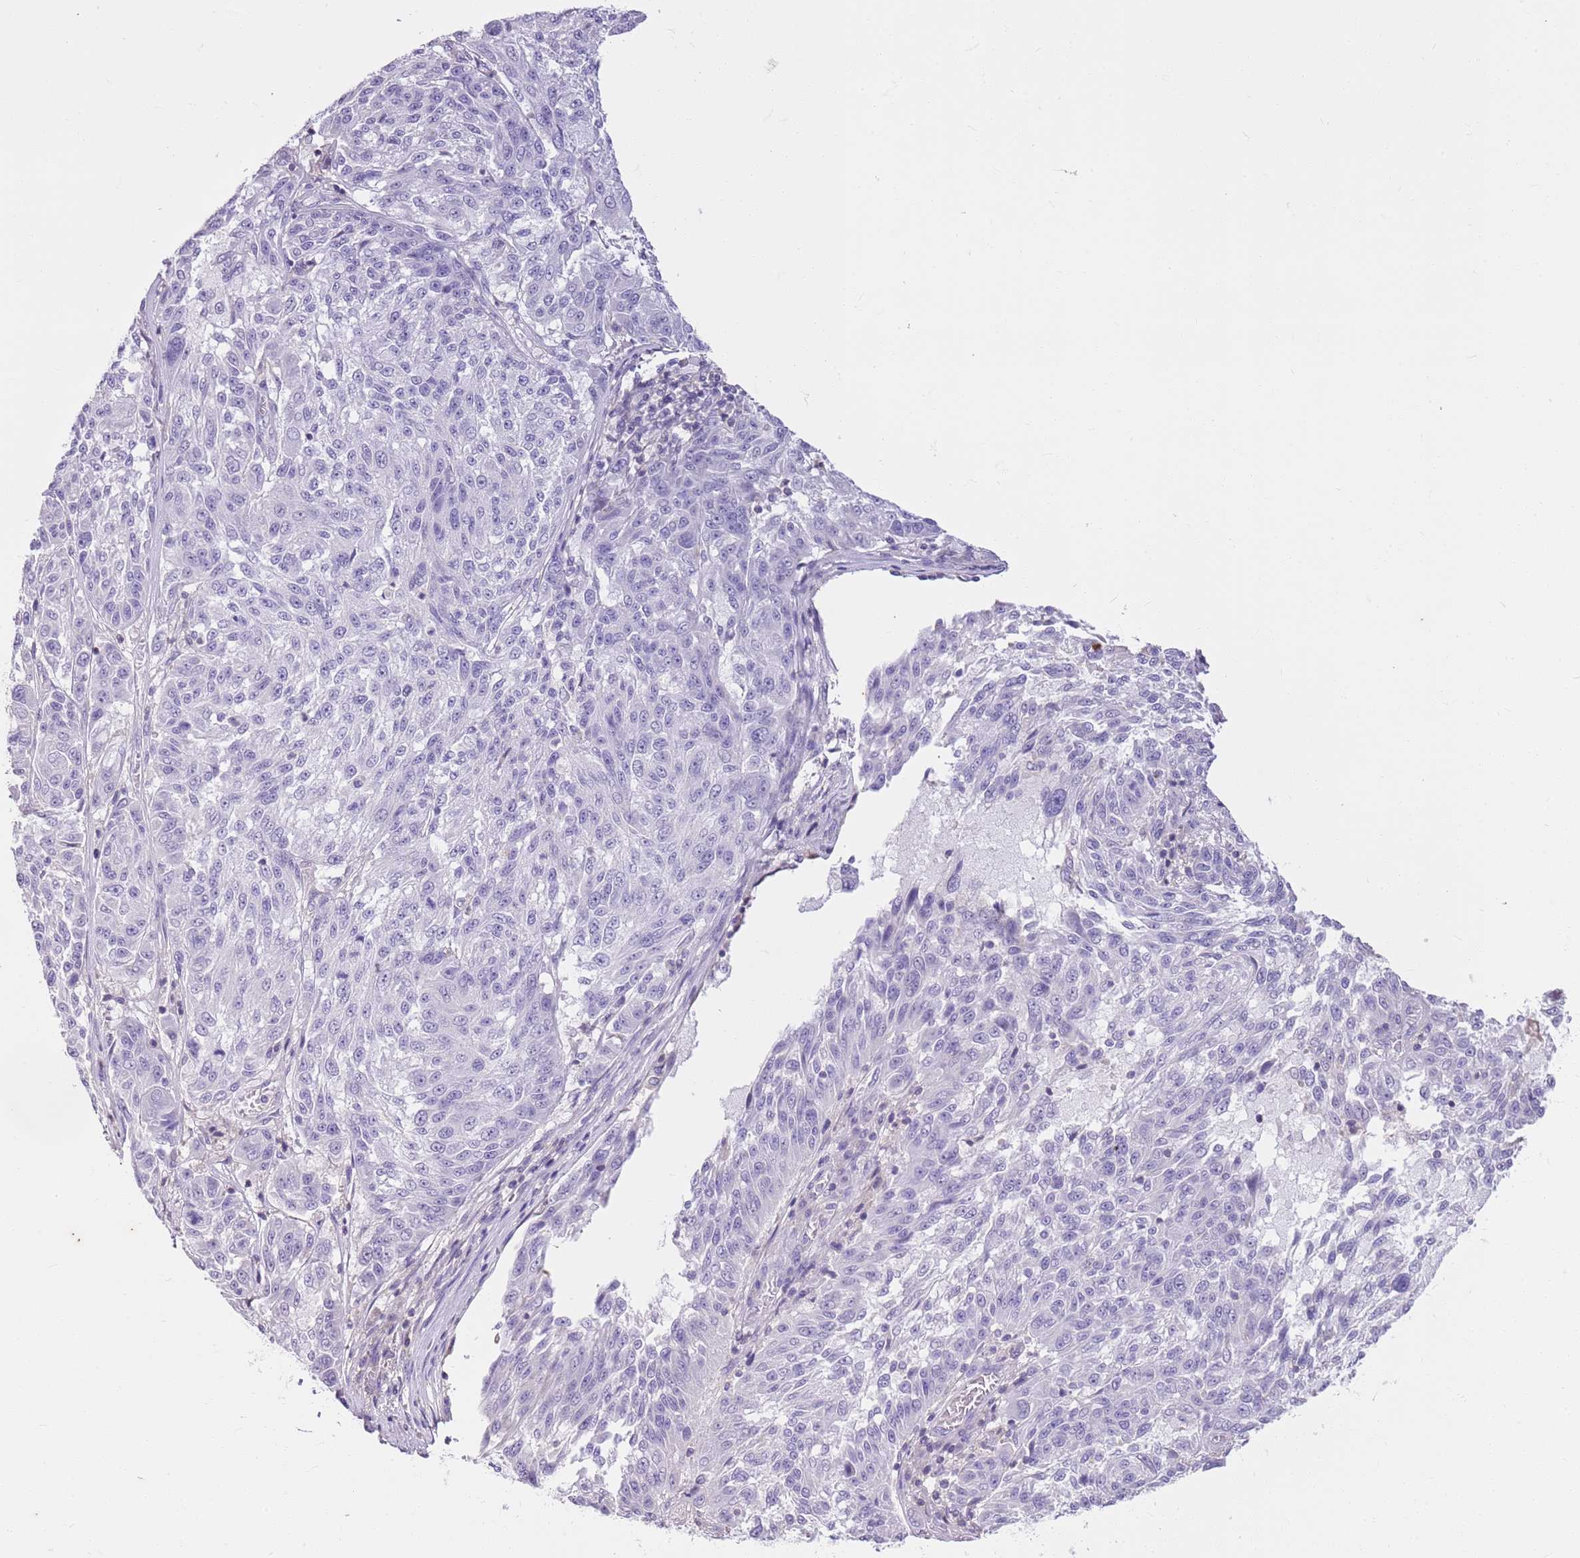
{"staining": {"intensity": "negative", "quantity": "none", "location": "none"}, "tissue": "melanoma", "cell_type": "Tumor cells", "image_type": "cancer", "snomed": [{"axis": "morphology", "description": "Malignant melanoma, NOS"}, {"axis": "topography", "description": "Skin"}], "caption": "Melanoma was stained to show a protein in brown. There is no significant staining in tumor cells.", "gene": "CNPPD1", "patient": {"sex": "male", "age": 53}}